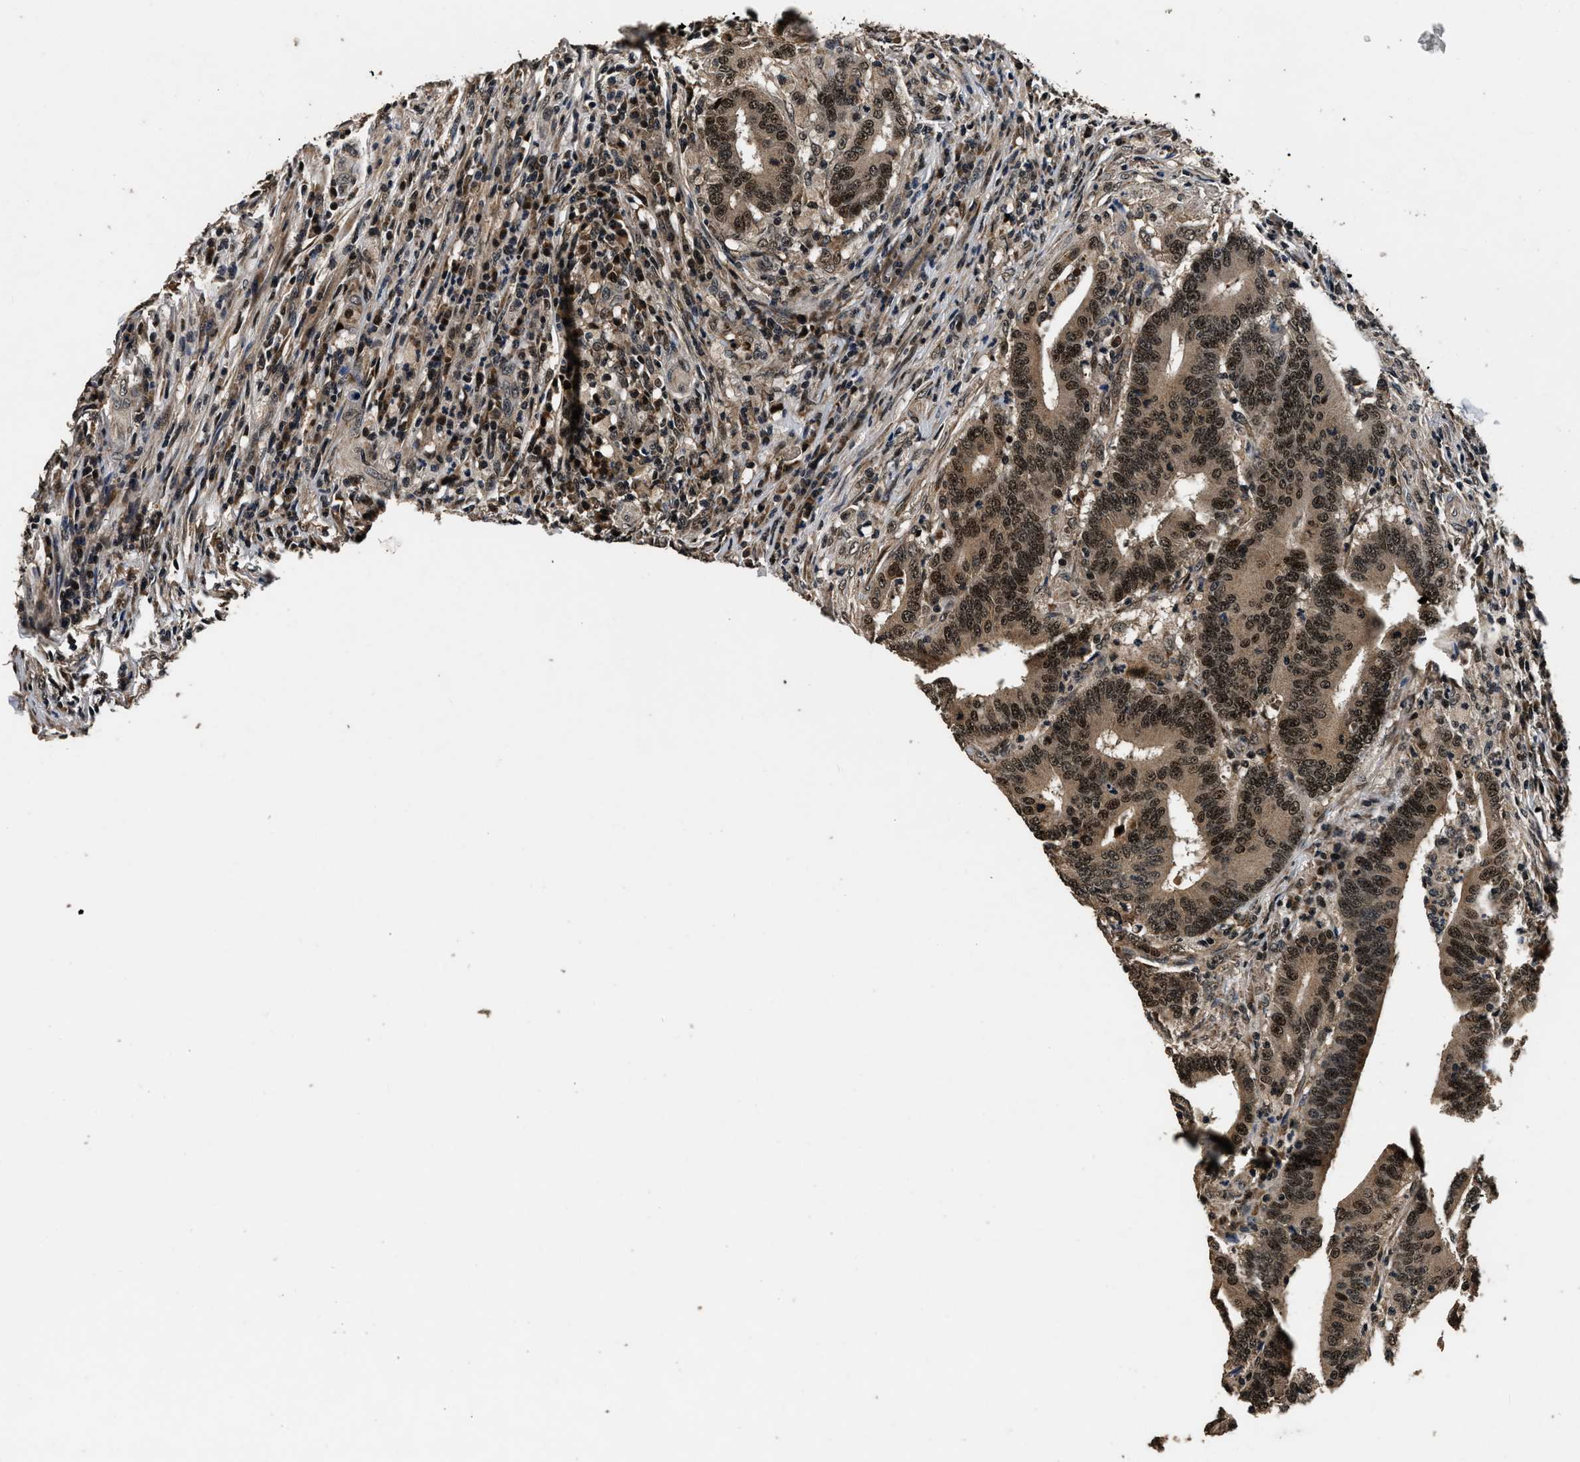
{"staining": {"intensity": "strong", "quantity": ">75%", "location": "nuclear"}, "tissue": "colorectal cancer", "cell_type": "Tumor cells", "image_type": "cancer", "snomed": [{"axis": "morphology", "description": "Adenocarcinoma, NOS"}, {"axis": "topography", "description": "Colon"}], "caption": "Strong nuclear protein expression is appreciated in about >75% of tumor cells in colorectal cancer.", "gene": "CSTF1", "patient": {"sex": "female", "age": 66}}